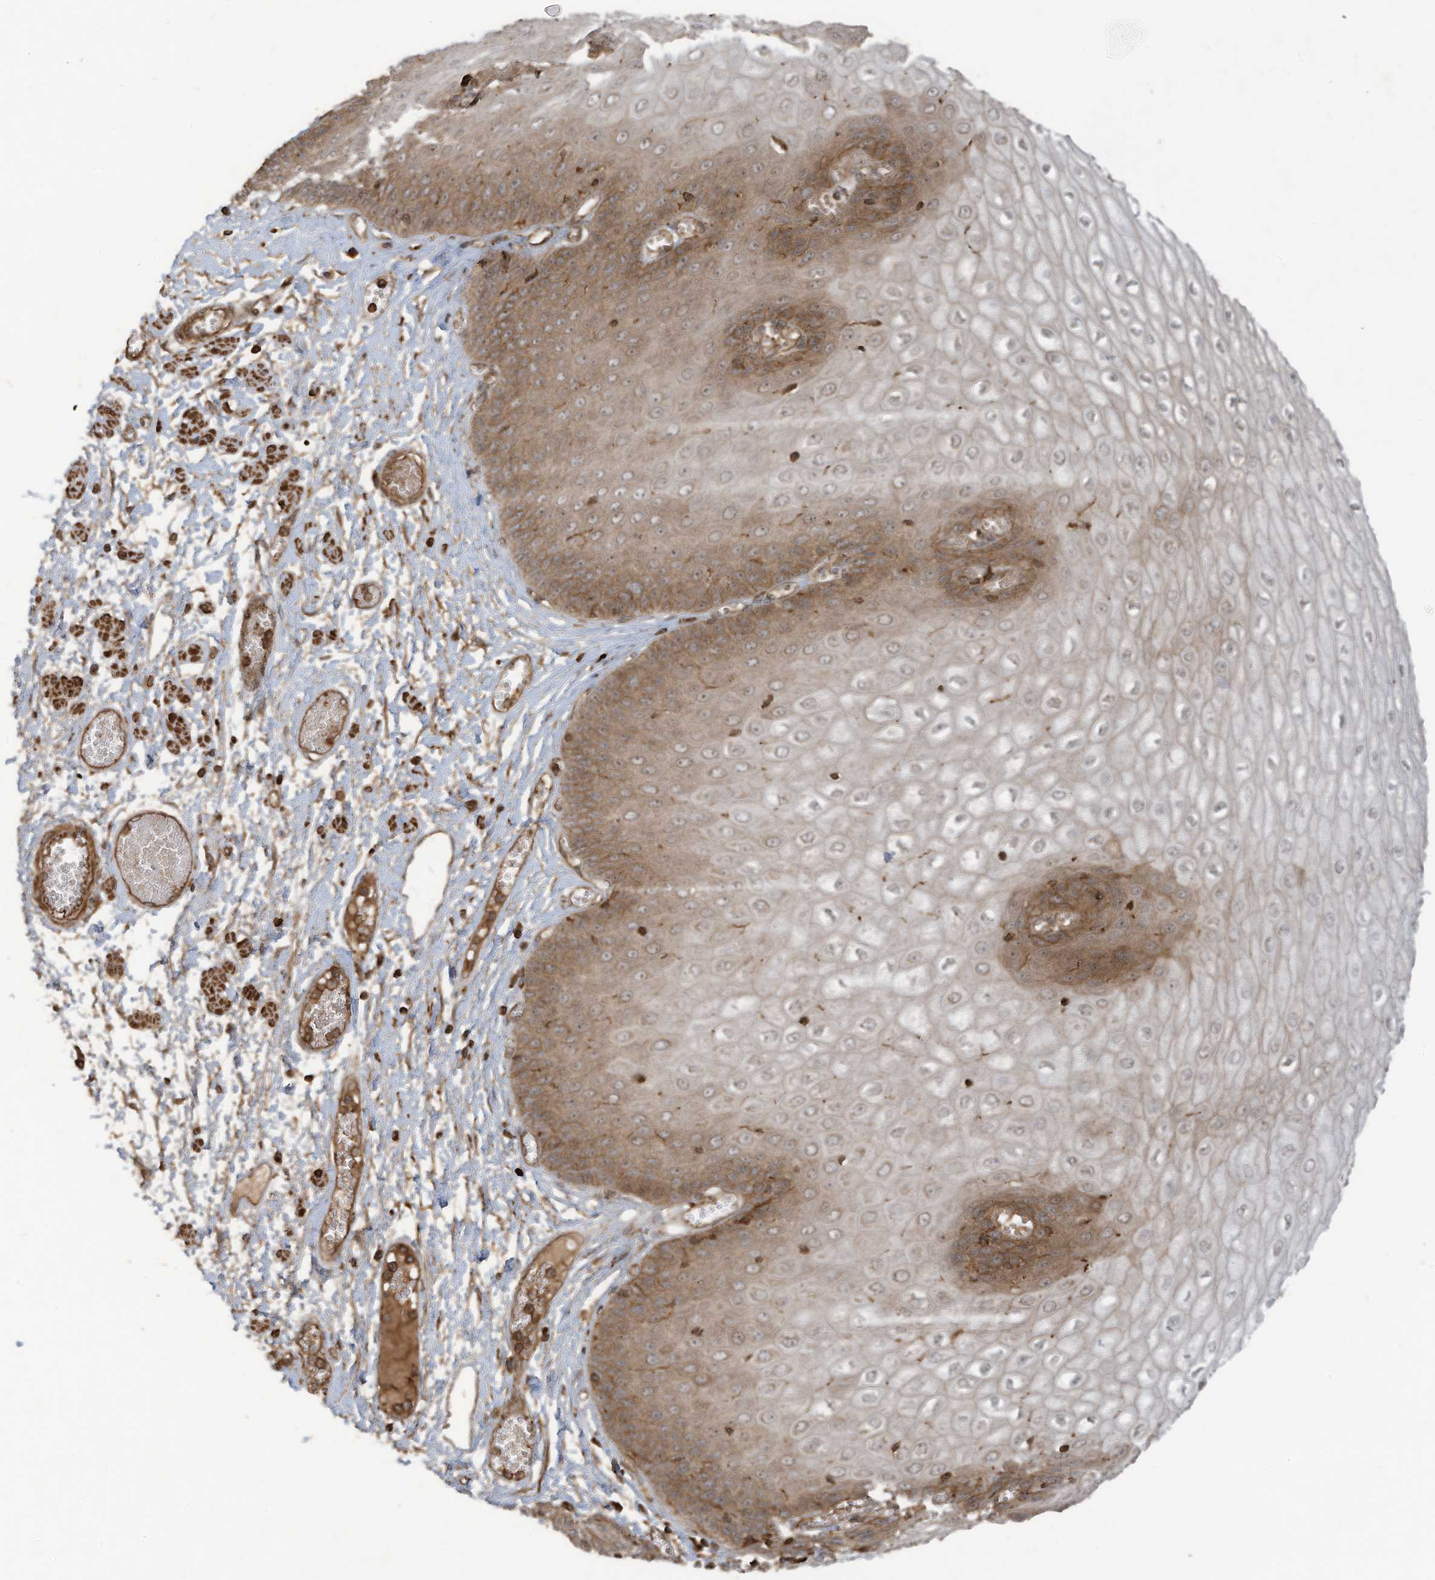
{"staining": {"intensity": "strong", "quantity": "25%-75%", "location": "cytoplasmic/membranous"}, "tissue": "esophagus", "cell_type": "Squamous epithelial cells", "image_type": "normal", "snomed": [{"axis": "morphology", "description": "Normal tissue, NOS"}, {"axis": "topography", "description": "Esophagus"}], "caption": "This is a histology image of IHC staining of normal esophagus, which shows strong expression in the cytoplasmic/membranous of squamous epithelial cells.", "gene": "DDIT4", "patient": {"sex": "male", "age": 60}}